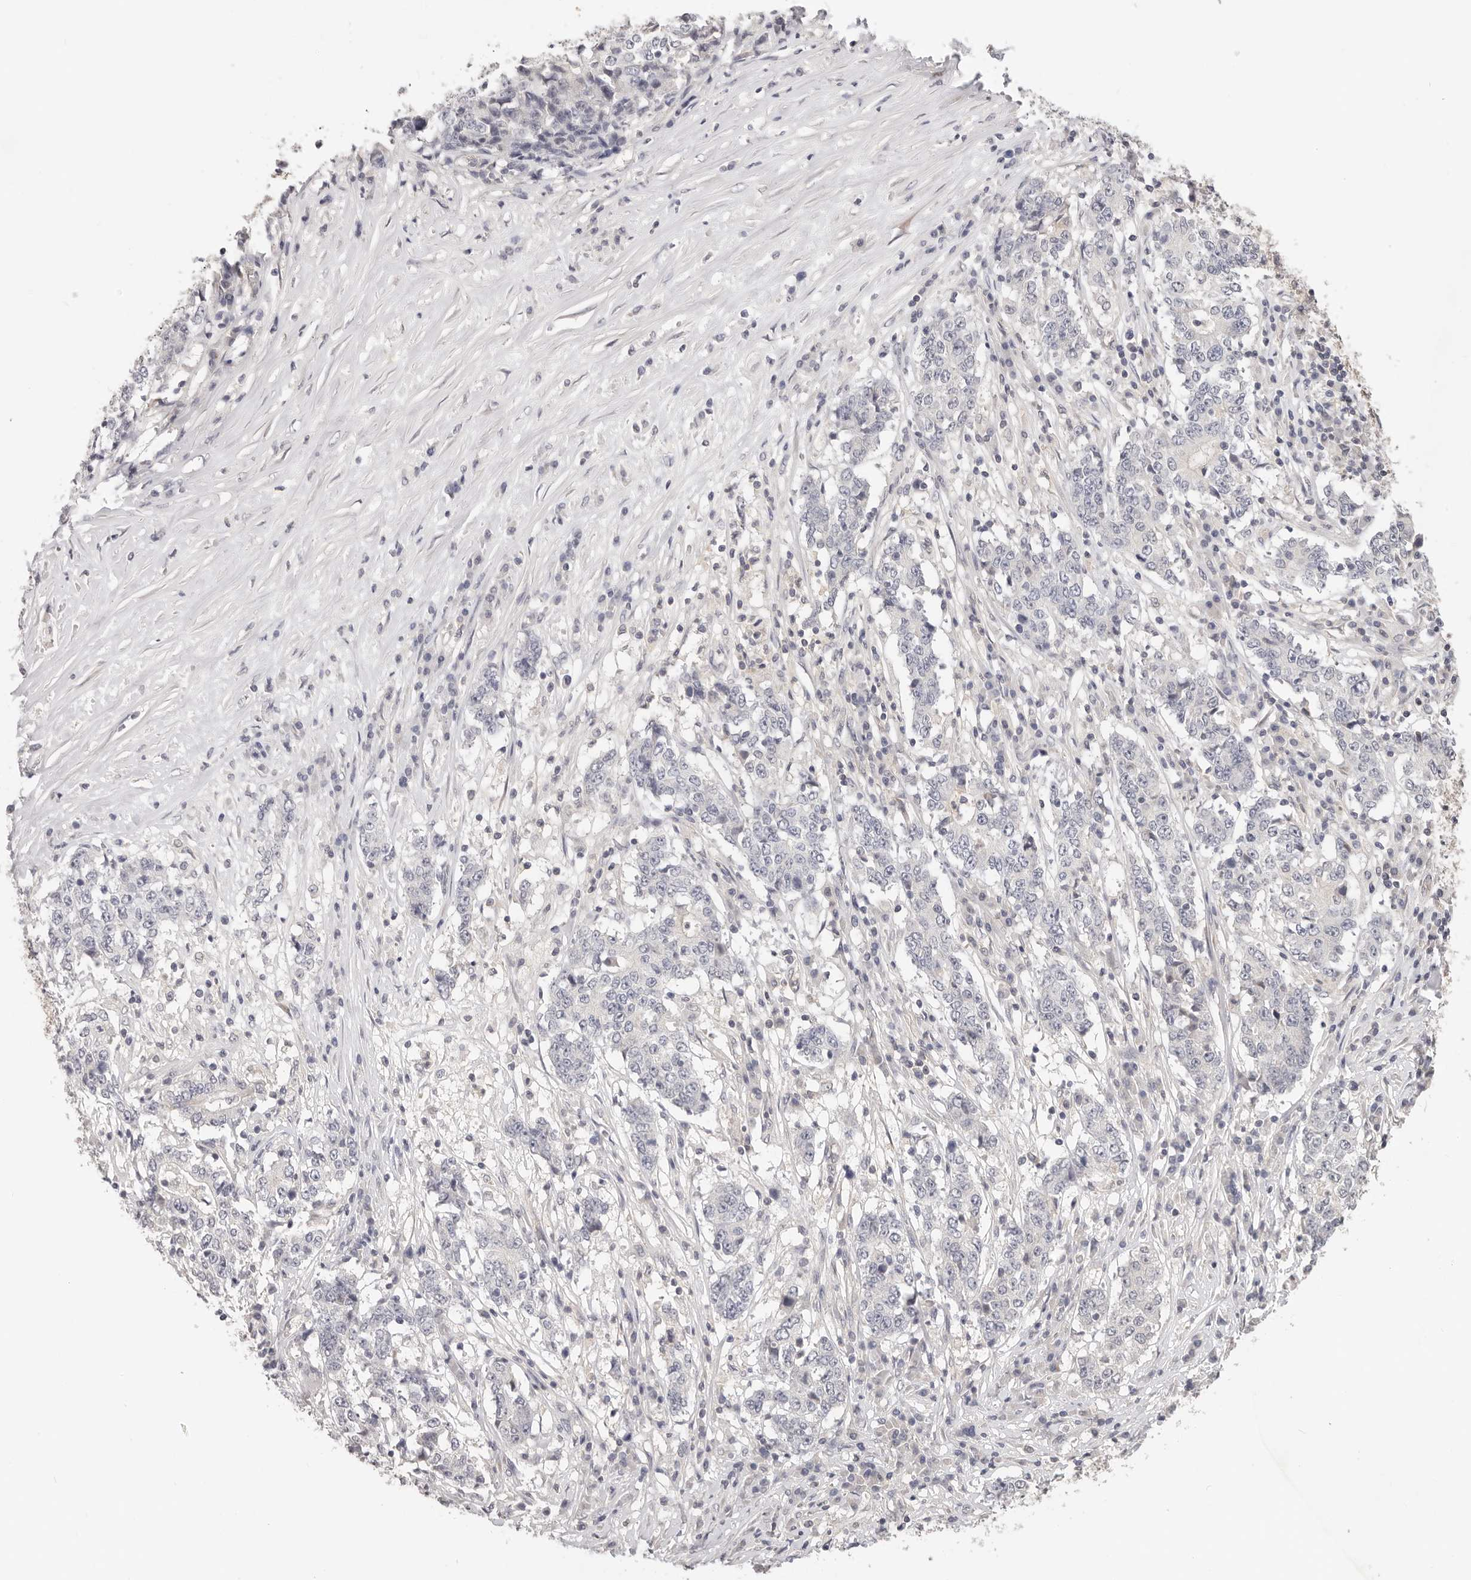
{"staining": {"intensity": "negative", "quantity": "none", "location": "none"}, "tissue": "stomach cancer", "cell_type": "Tumor cells", "image_type": "cancer", "snomed": [{"axis": "morphology", "description": "Adenocarcinoma, NOS"}, {"axis": "topography", "description": "Stomach"}], "caption": "An image of adenocarcinoma (stomach) stained for a protein exhibits no brown staining in tumor cells.", "gene": "GGPS1", "patient": {"sex": "male", "age": 59}}